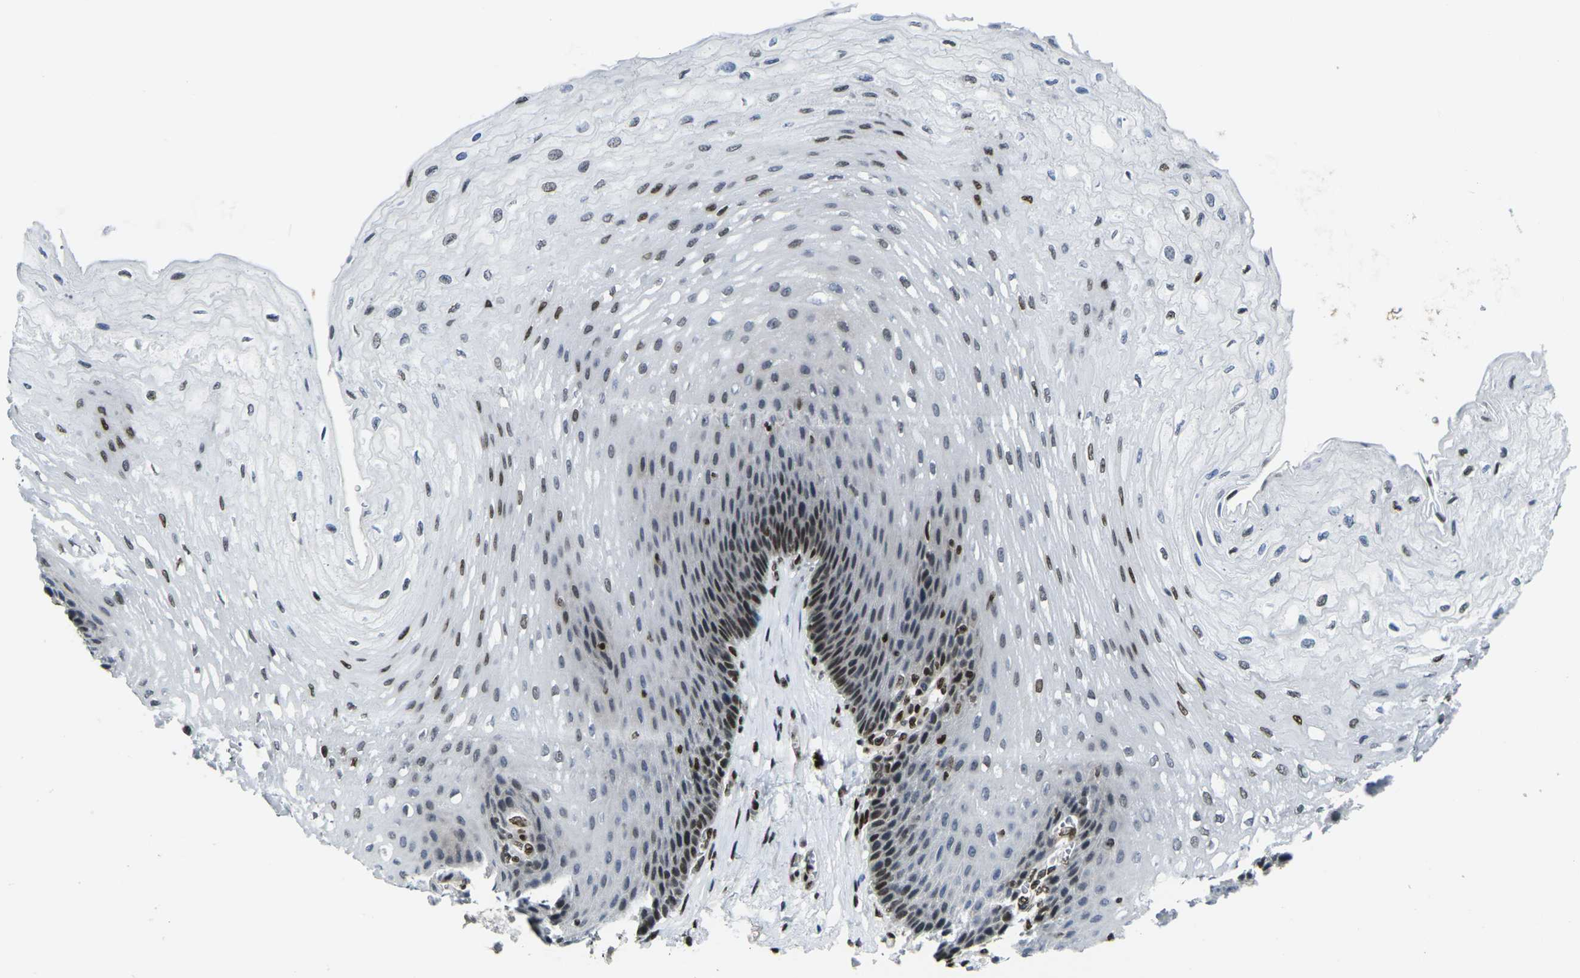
{"staining": {"intensity": "moderate", "quantity": "<25%", "location": "nuclear"}, "tissue": "esophagus", "cell_type": "Squamous epithelial cells", "image_type": "normal", "snomed": [{"axis": "morphology", "description": "Normal tissue, NOS"}, {"axis": "topography", "description": "Esophagus"}], "caption": "Immunohistochemistry (IHC) staining of normal esophagus, which shows low levels of moderate nuclear positivity in approximately <25% of squamous epithelial cells indicating moderate nuclear protein staining. The staining was performed using DAB (3,3'-diaminobenzidine) (brown) for protein detection and nuclei were counterstained in hematoxylin (blue).", "gene": "H1", "patient": {"sex": "female", "age": 72}}